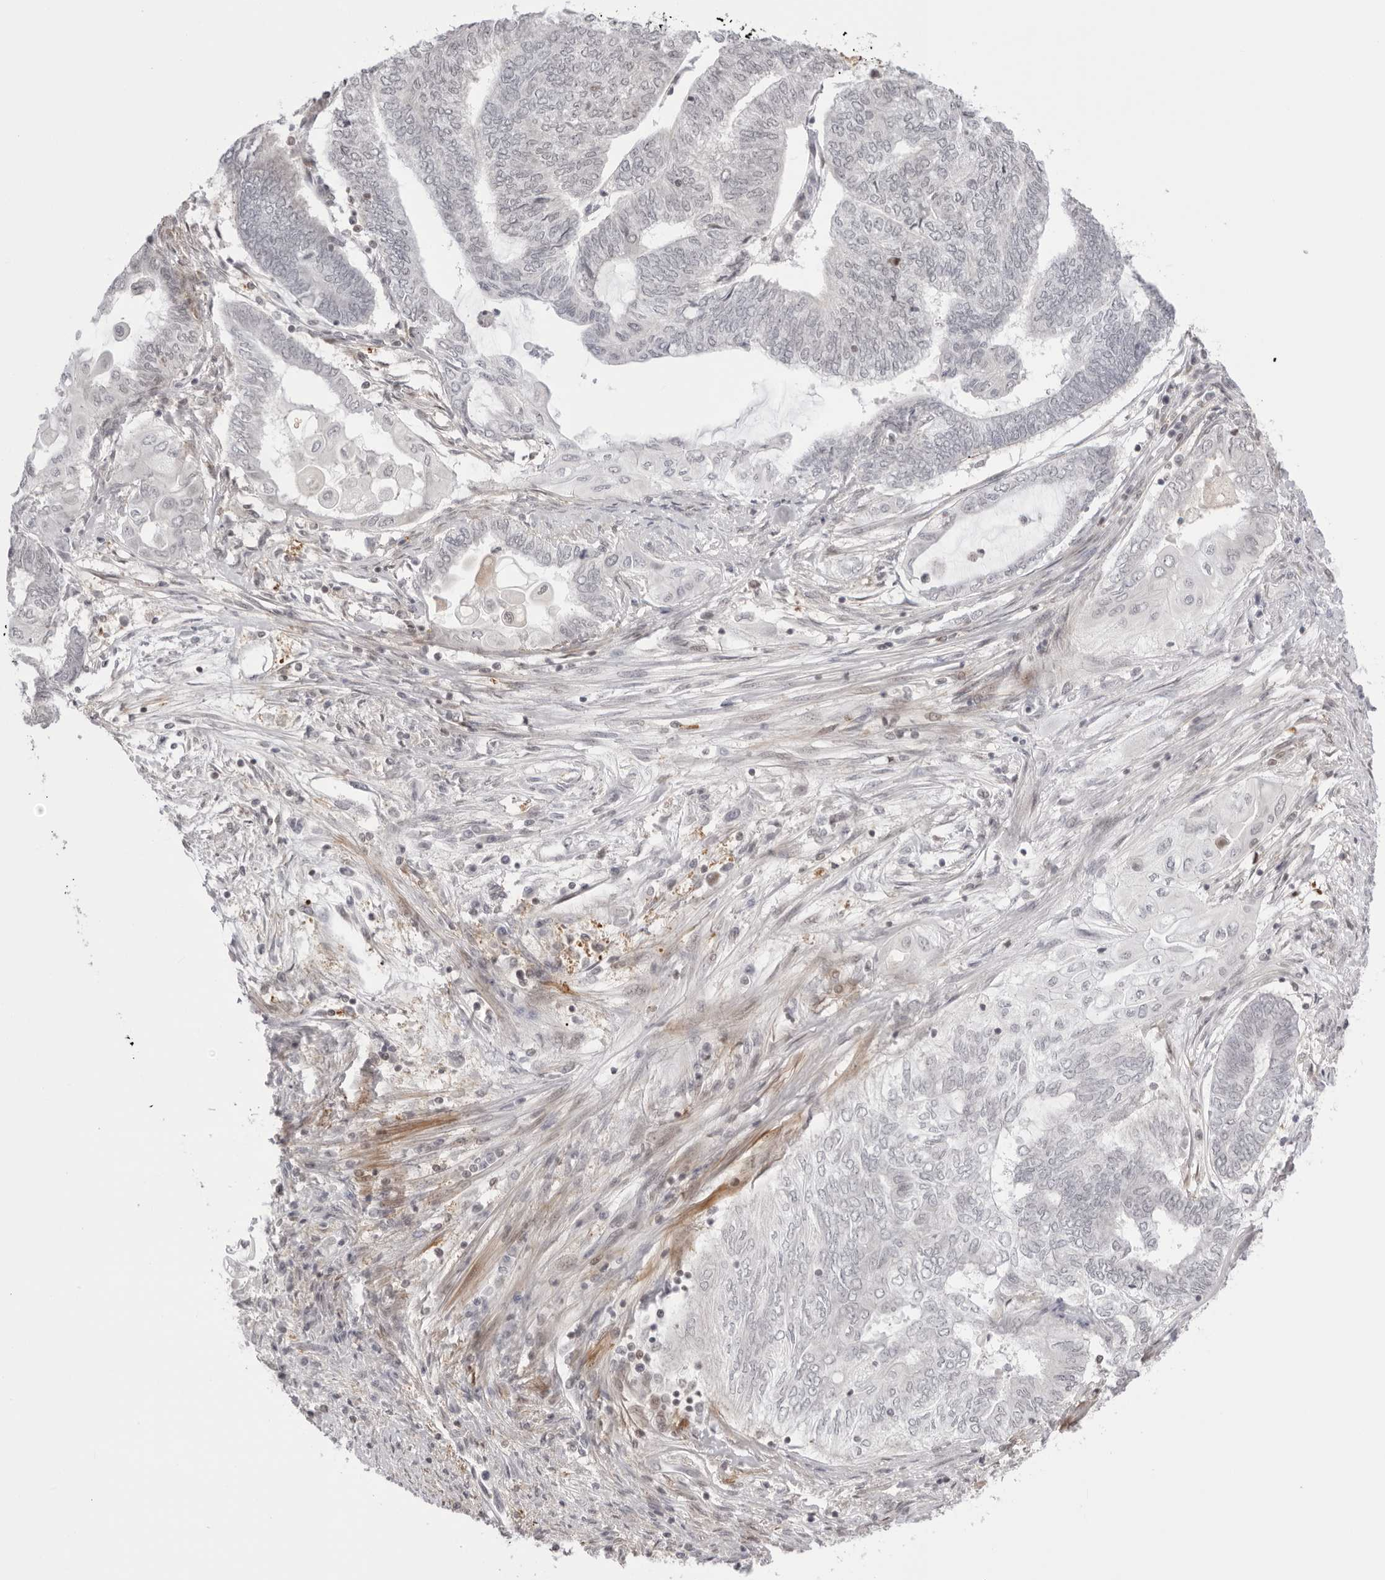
{"staining": {"intensity": "negative", "quantity": "none", "location": "none"}, "tissue": "endometrial cancer", "cell_type": "Tumor cells", "image_type": "cancer", "snomed": [{"axis": "morphology", "description": "Adenocarcinoma, NOS"}, {"axis": "topography", "description": "Uterus"}, {"axis": "topography", "description": "Endometrium"}], "caption": "DAB immunohistochemical staining of adenocarcinoma (endometrial) shows no significant staining in tumor cells. Nuclei are stained in blue.", "gene": "RNF146", "patient": {"sex": "female", "age": 70}}